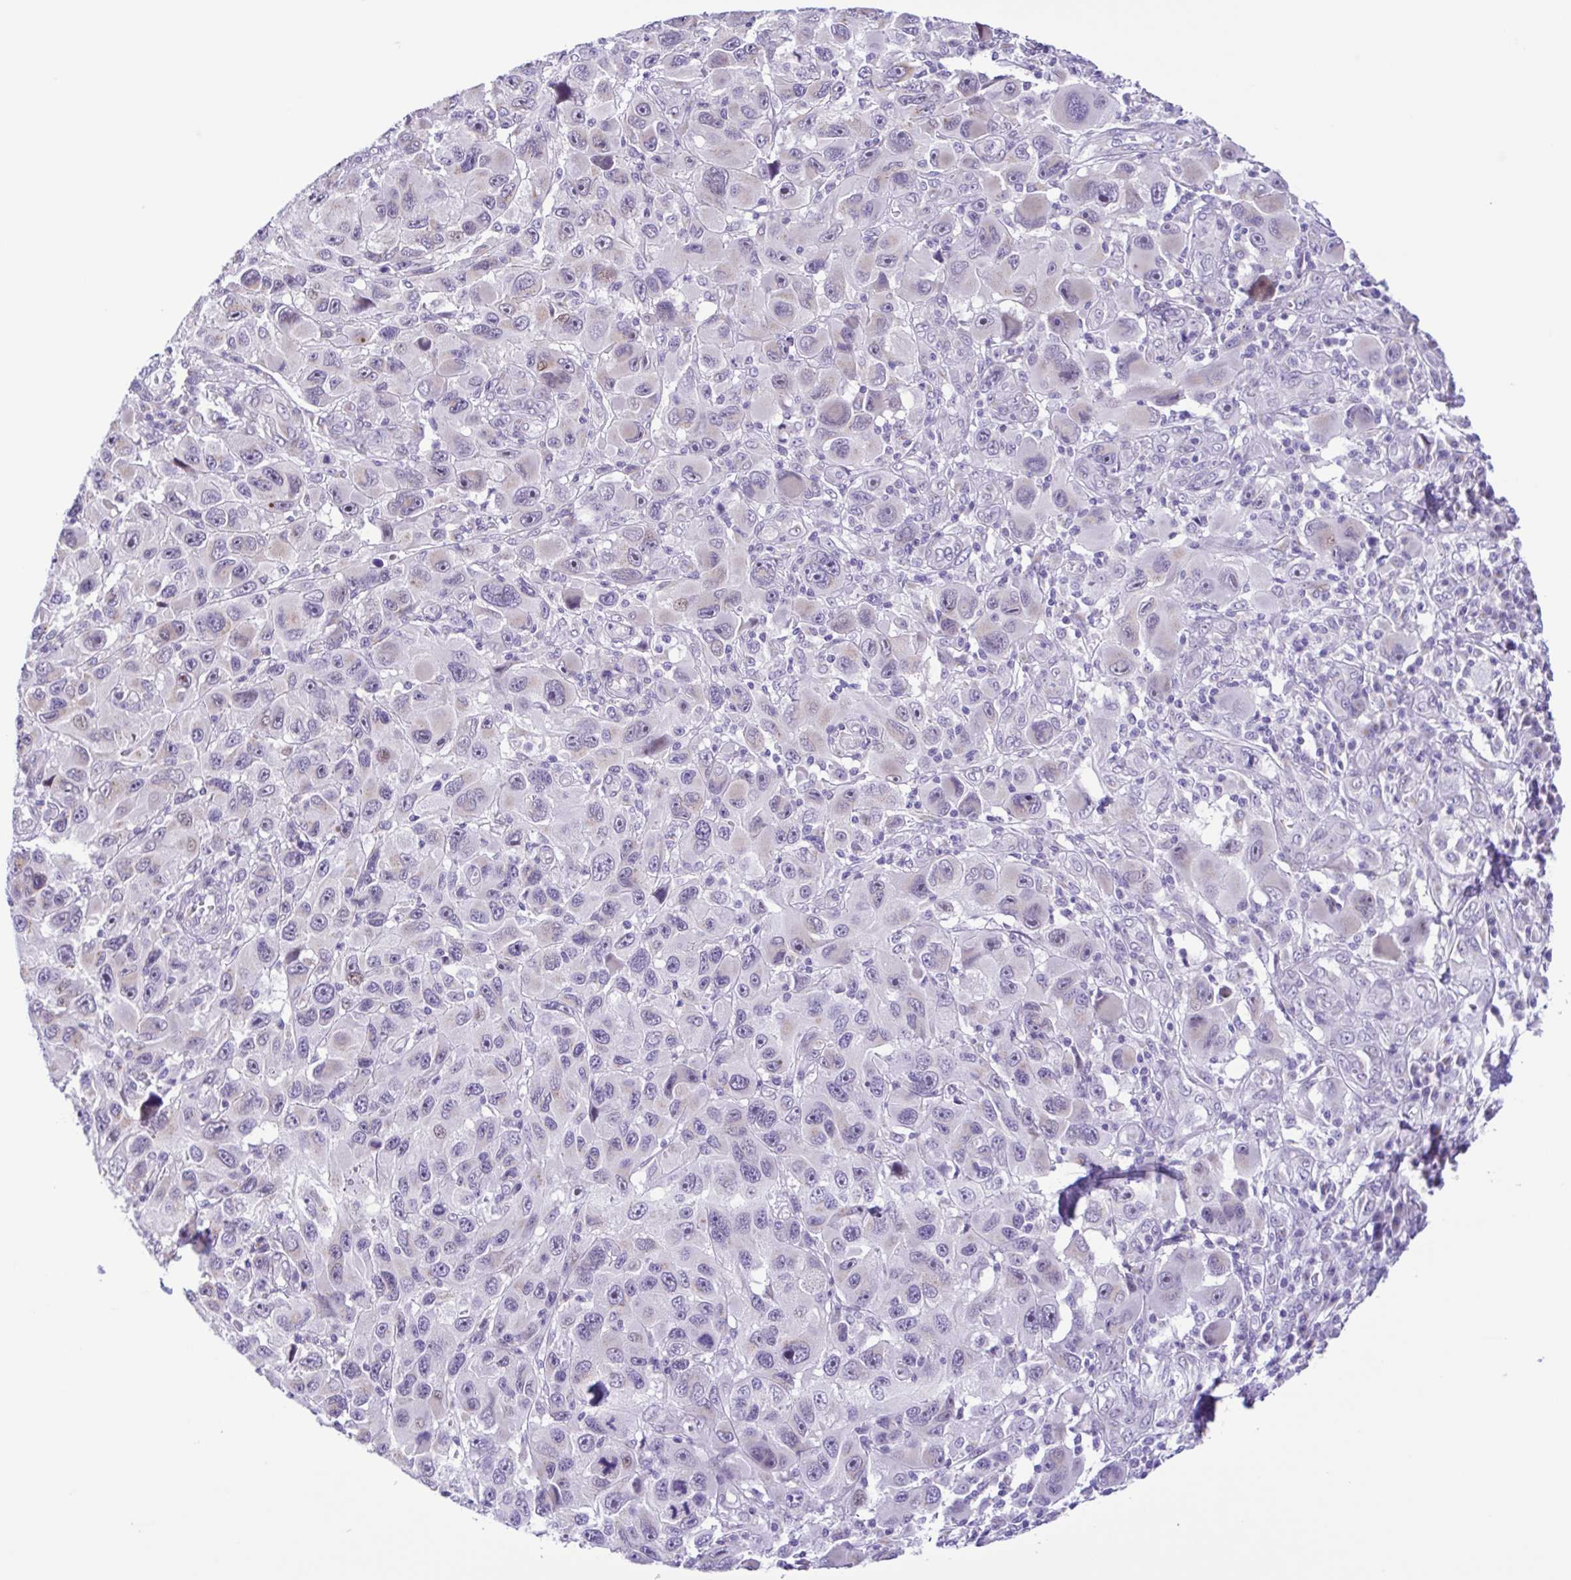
{"staining": {"intensity": "negative", "quantity": "none", "location": "none"}, "tissue": "melanoma", "cell_type": "Tumor cells", "image_type": "cancer", "snomed": [{"axis": "morphology", "description": "Malignant melanoma, NOS"}, {"axis": "topography", "description": "Skin"}], "caption": "DAB (3,3'-diaminobenzidine) immunohistochemical staining of human malignant melanoma exhibits no significant positivity in tumor cells.", "gene": "TGM3", "patient": {"sex": "male", "age": 53}}